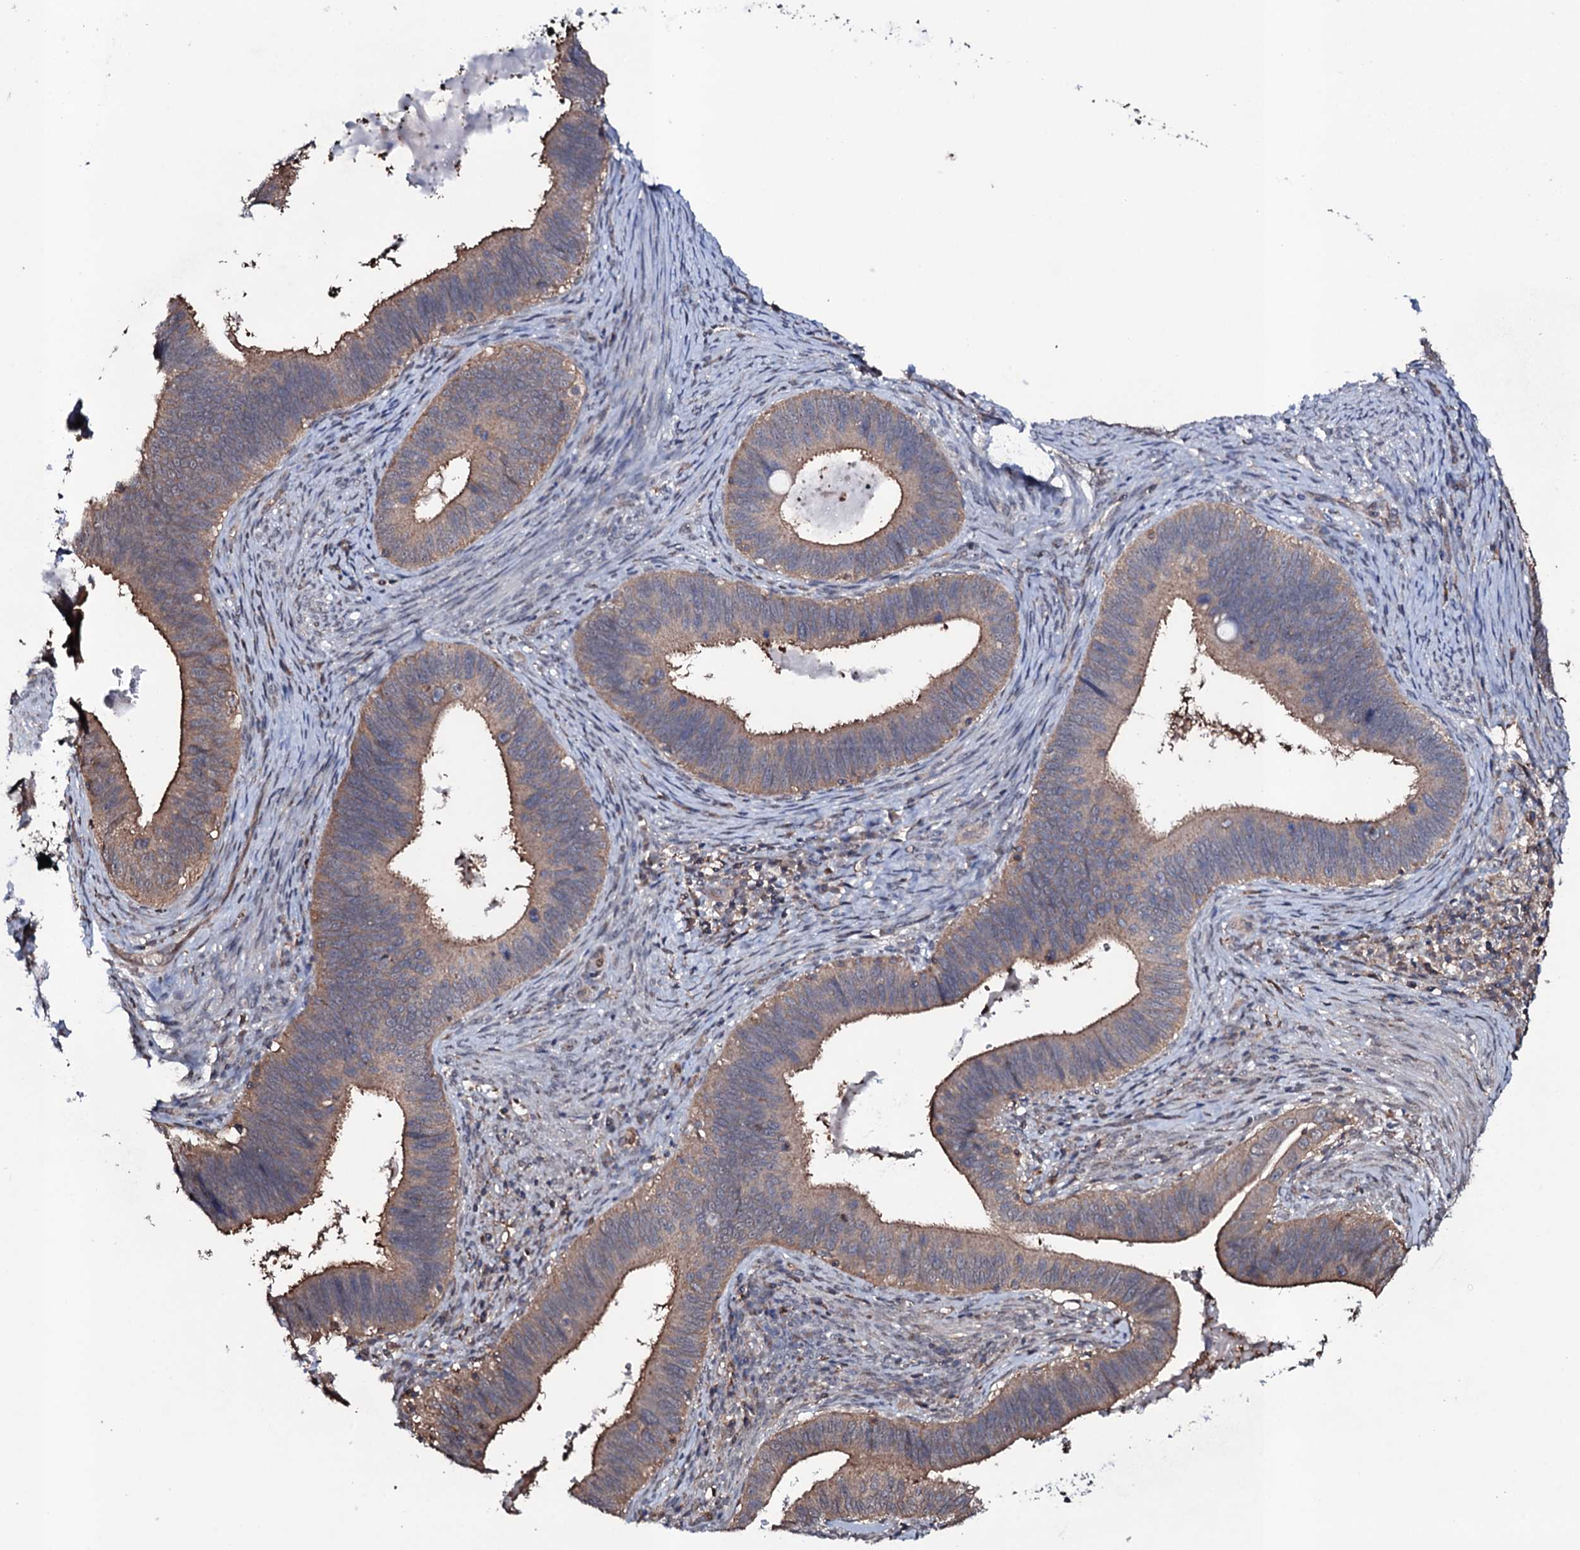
{"staining": {"intensity": "moderate", "quantity": ">75%", "location": "cytoplasmic/membranous"}, "tissue": "cervical cancer", "cell_type": "Tumor cells", "image_type": "cancer", "snomed": [{"axis": "morphology", "description": "Adenocarcinoma, NOS"}, {"axis": "topography", "description": "Cervix"}], "caption": "A histopathology image showing moderate cytoplasmic/membranous staining in about >75% of tumor cells in cervical cancer (adenocarcinoma), as visualized by brown immunohistochemical staining.", "gene": "COG6", "patient": {"sex": "female", "age": 42}}